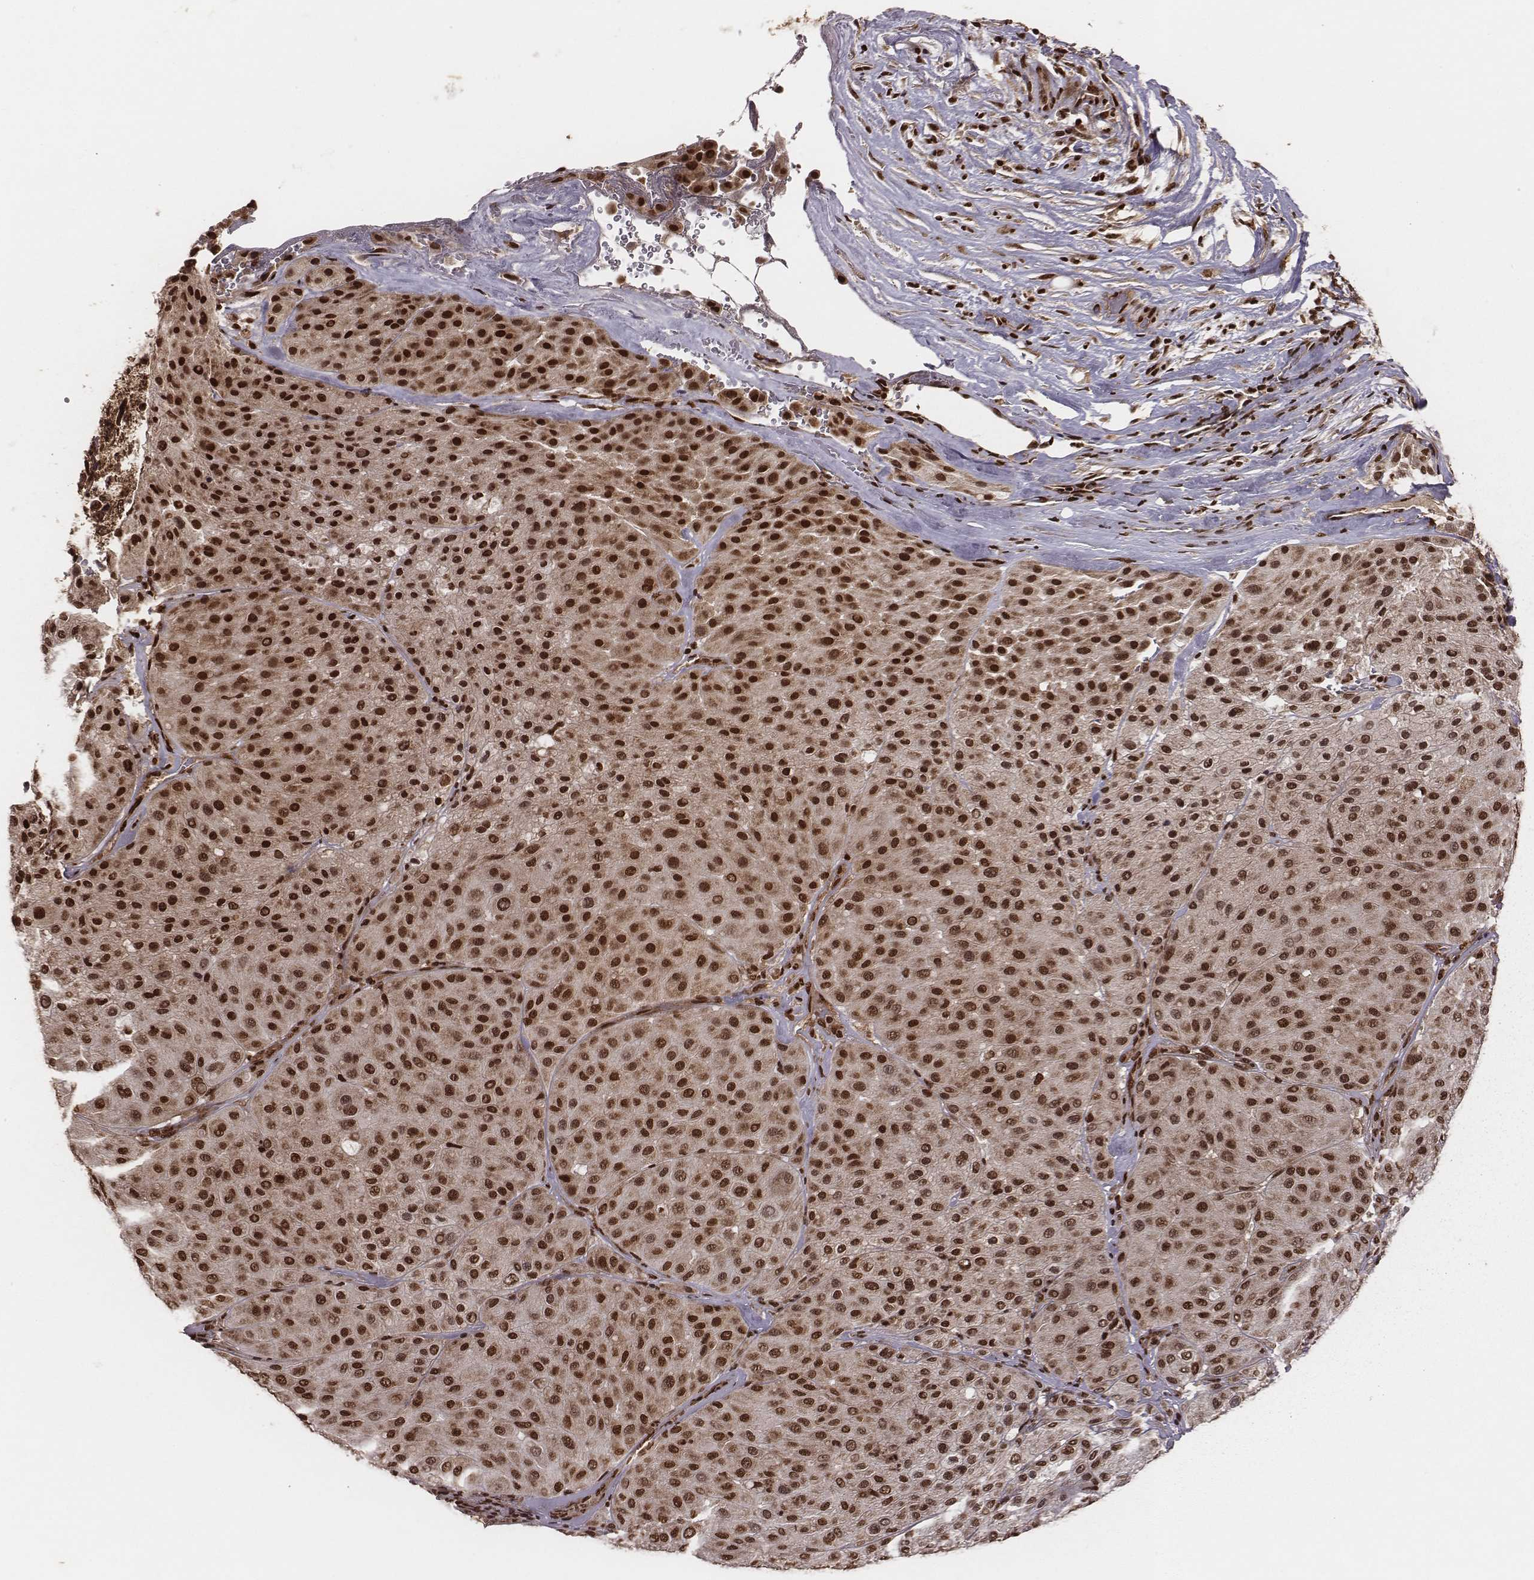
{"staining": {"intensity": "strong", "quantity": ">75%", "location": "nuclear"}, "tissue": "melanoma", "cell_type": "Tumor cells", "image_type": "cancer", "snomed": [{"axis": "morphology", "description": "Malignant melanoma, Metastatic site"}, {"axis": "topography", "description": "Smooth muscle"}], "caption": "A high amount of strong nuclear staining is identified in approximately >75% of tumor cells in malignant melanoma (metastatic site) tissue.", "gene": "NFX1", "patient": {"sex": "male", "age": 41}}